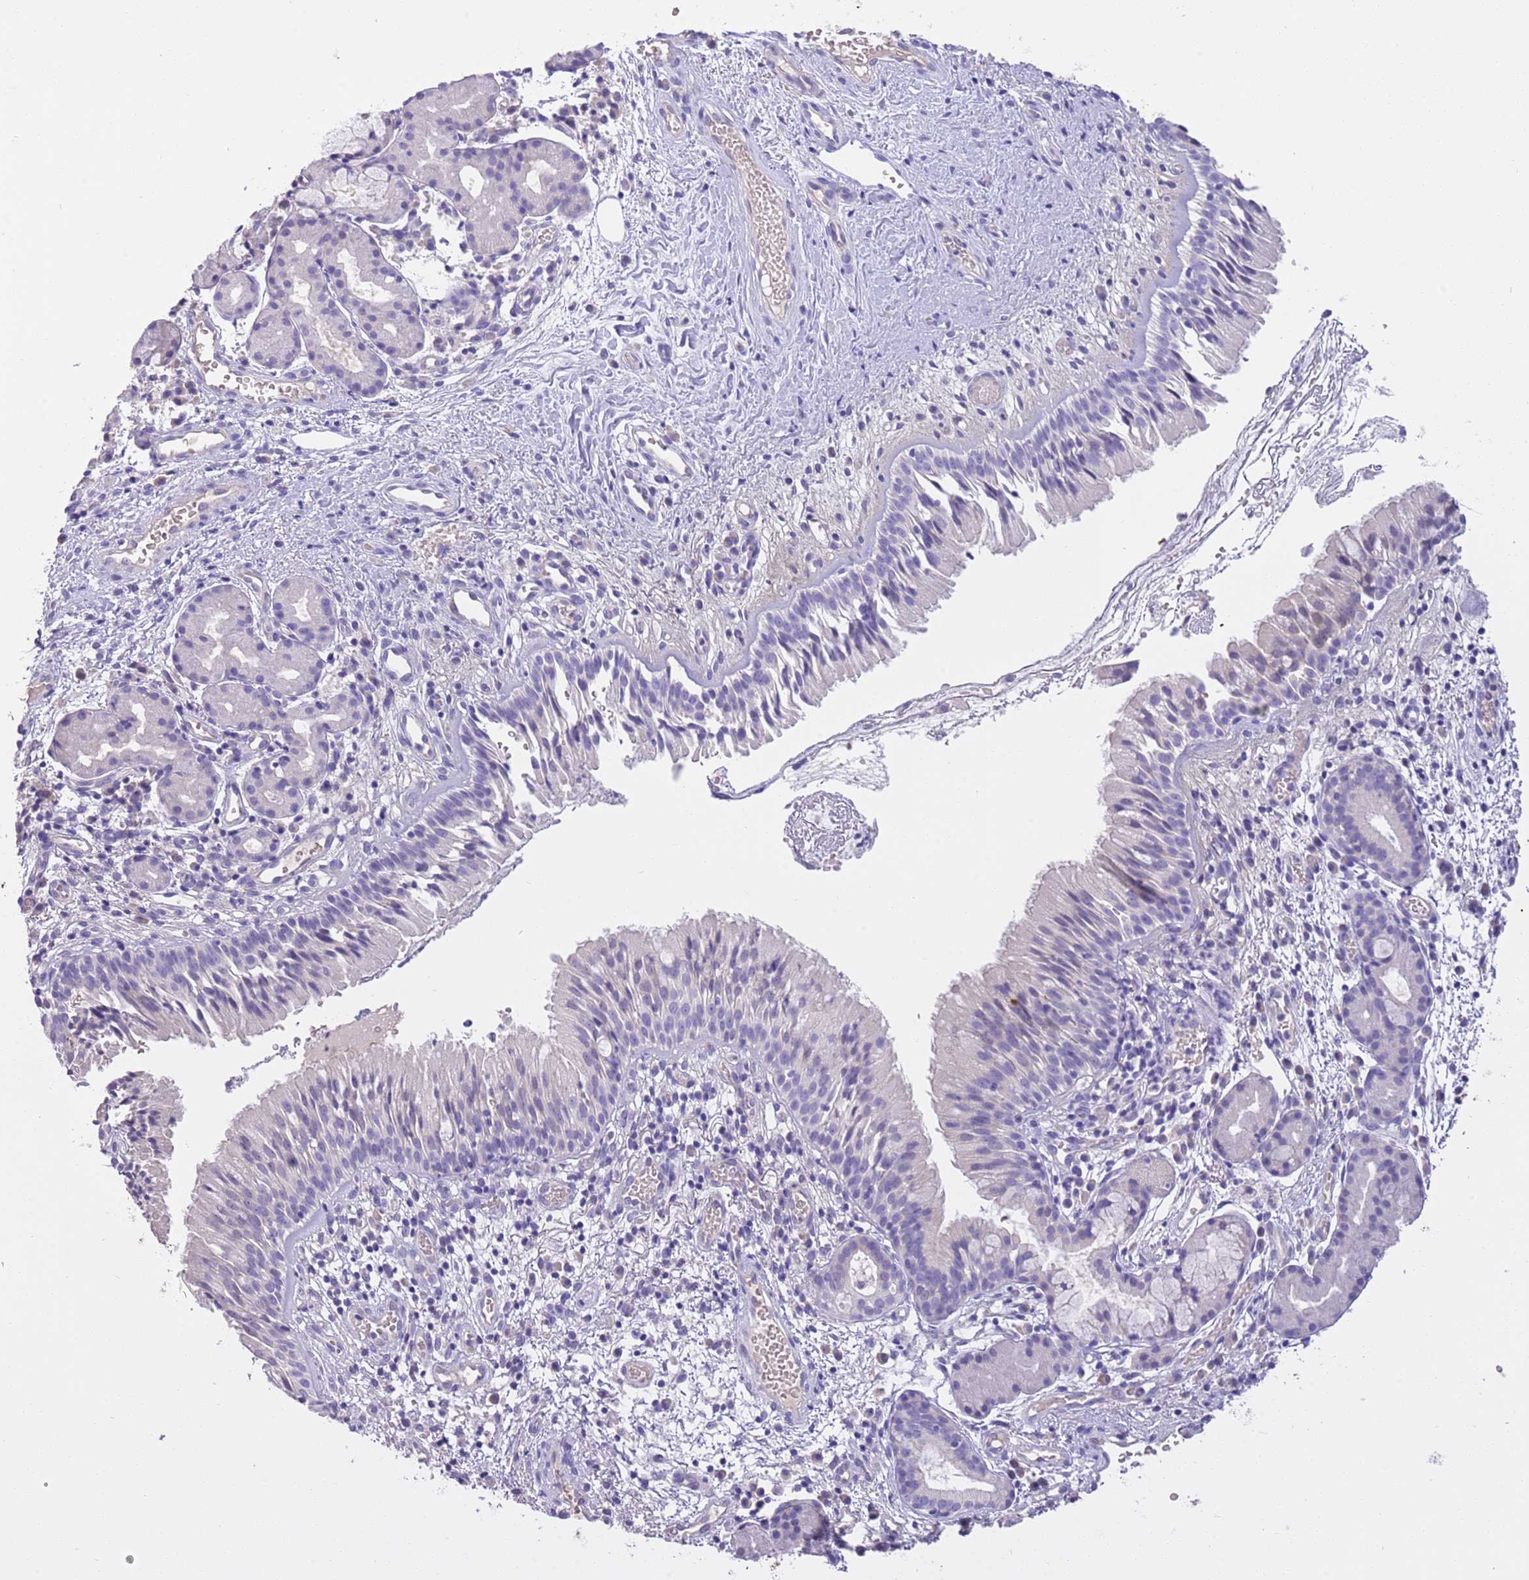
{"staining": {"intensity": "negative", "quantity": "none", "location": "none"}, "tissue": "nasopharynx", "cell_type": "Respiratory epithelial cells", "image_type": "normal", "snomed": [{"axis": "morphology", "description": "Normal tissue, NOS"}, {"axis": "topography", "description": "Nasopharynx"}], "caption": "This is an IHC photomicrograph of benign human nasopharynx. There is no expression in respiratory epithelial cells.", "gene": "SFTPA1", "patient": {"sex": "male", "age": 65}}